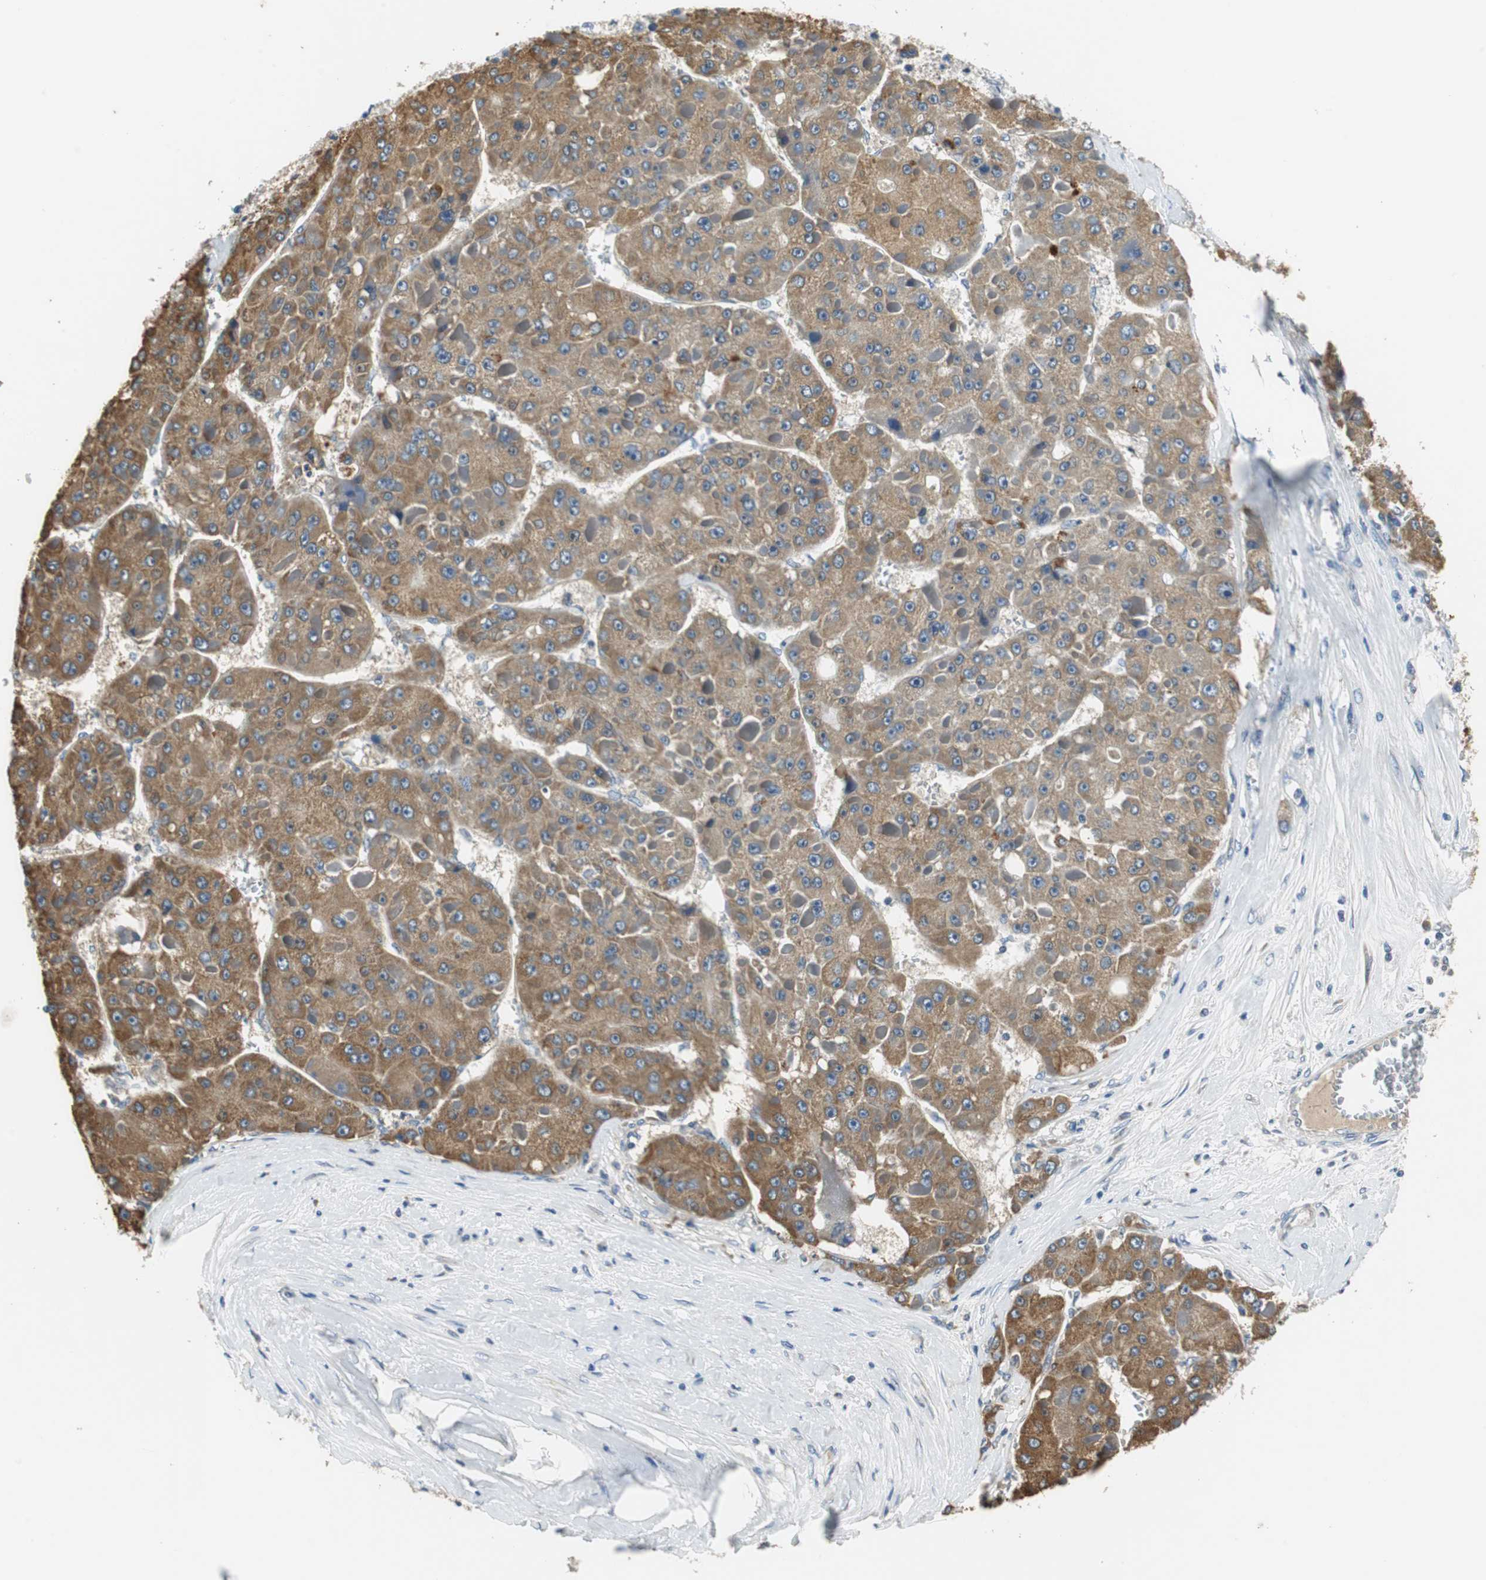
{"staining": {"intensity": "moderate", "quantity": ">75%", "location": "cytoplasmic/membranous"}, "tissue": "liver cancer", "cell_type": "Tumor cells", "image_type": "cancer", "snomed": [{"axis": "morphology", "description": "Carcinoma, Hepatocellular, NOS"}, {"axis": "topography", "description": "Liver"}], "caption": "DAB immunohistochemical staining of liver hepatocellular carcinoma shows moderate cytoplasmic/membranous protein expression in approximately >75% of tumor cells.", "gene": "MTIF2", "patient": {"sex": "female", "age": 73}}